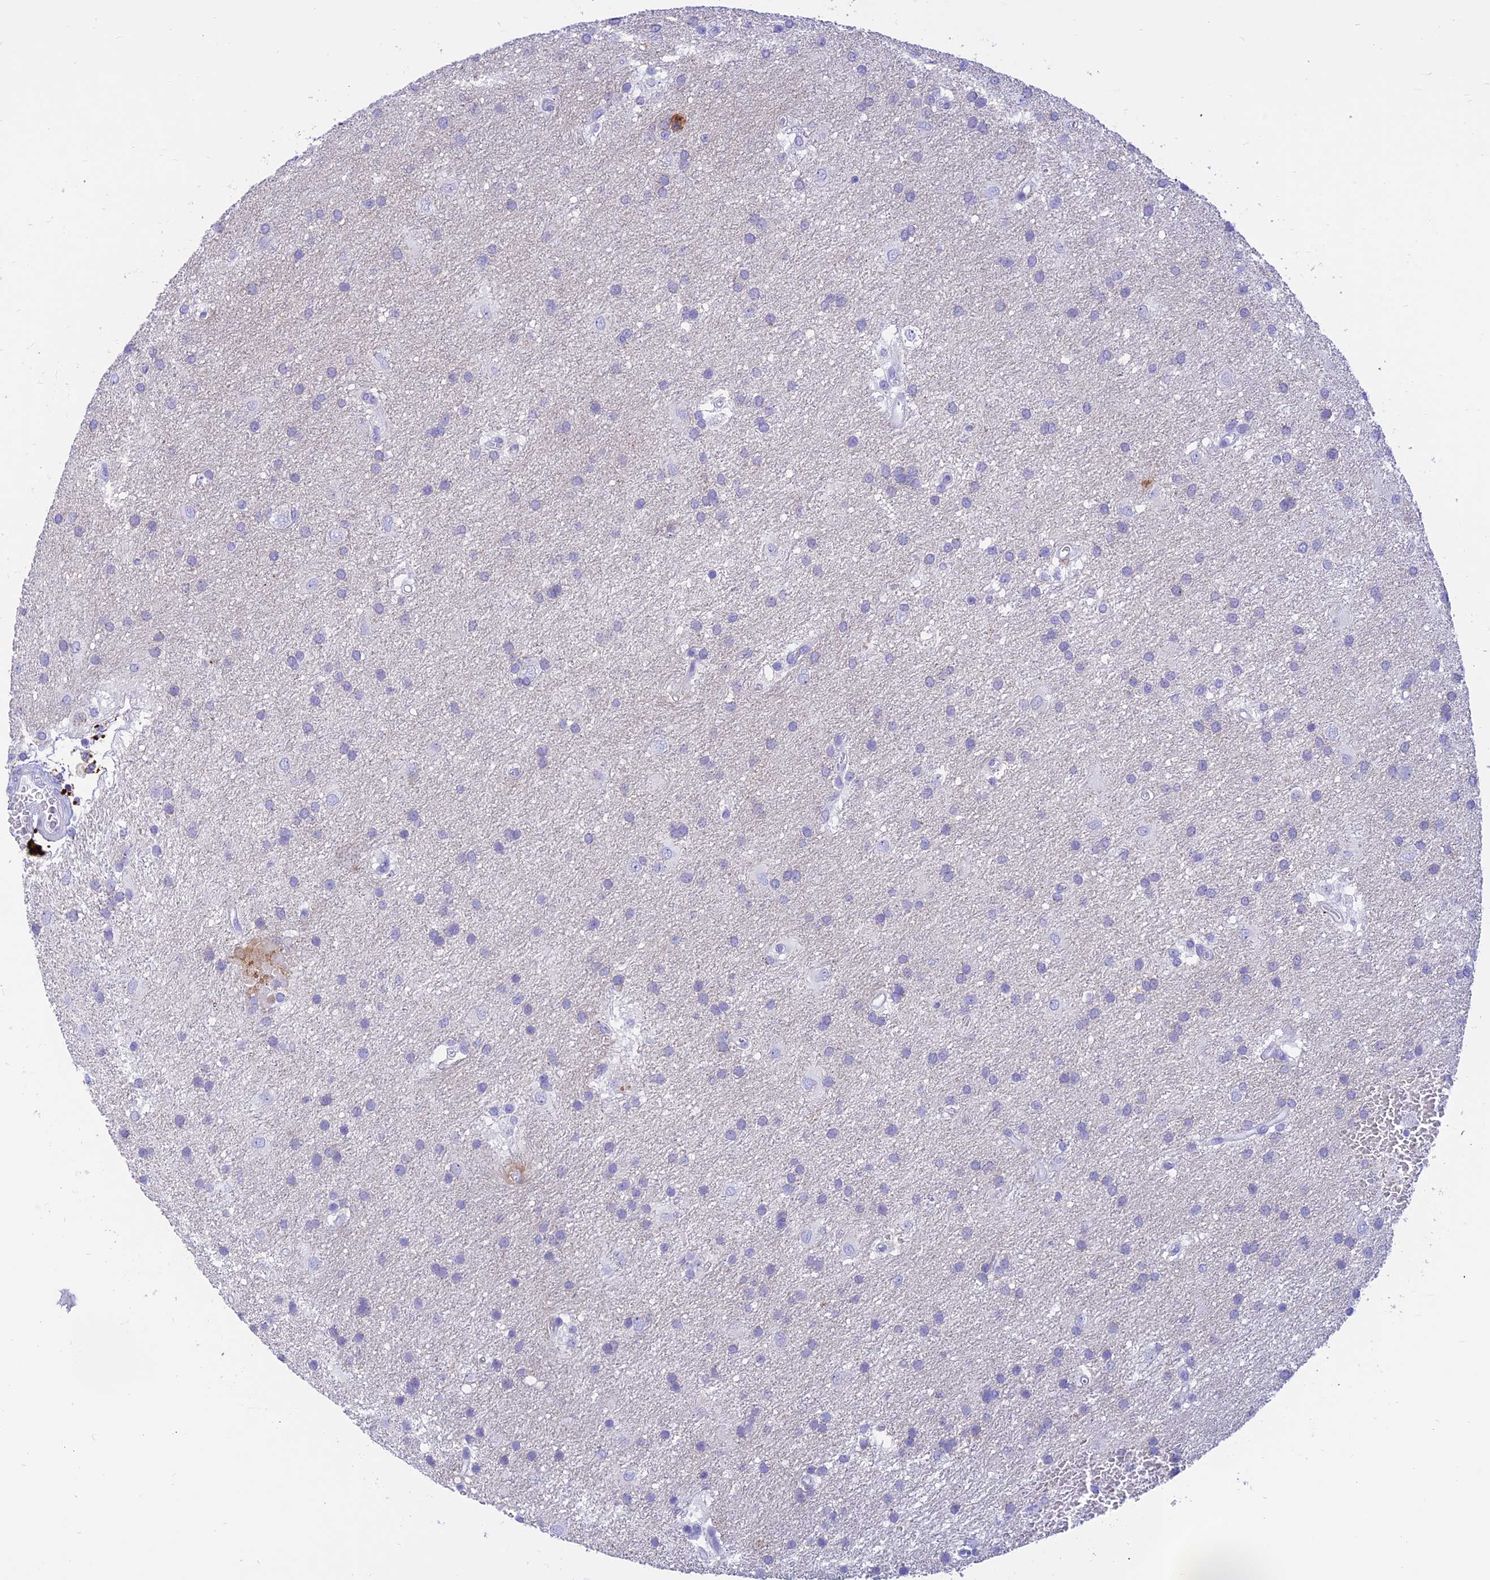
{"staining": {"intensity": "negative", "quantity": "none", "location": "none"}, "tissue": "glioma", "cell_type": "Tumor cells", "image_type": "cancer", "snomed": [{"axis": "morphology", "description": "Glioma, malignant, Low grade"}, {"axis": "topography", "description": "Brain"}], "caption": "The immunohistochemistry photomicrograph has no significant staining in tumor cells of malignant low-grade glioma tissue.", "gene": "PRNP", "patient": {"sex": "male", "age": 66}}